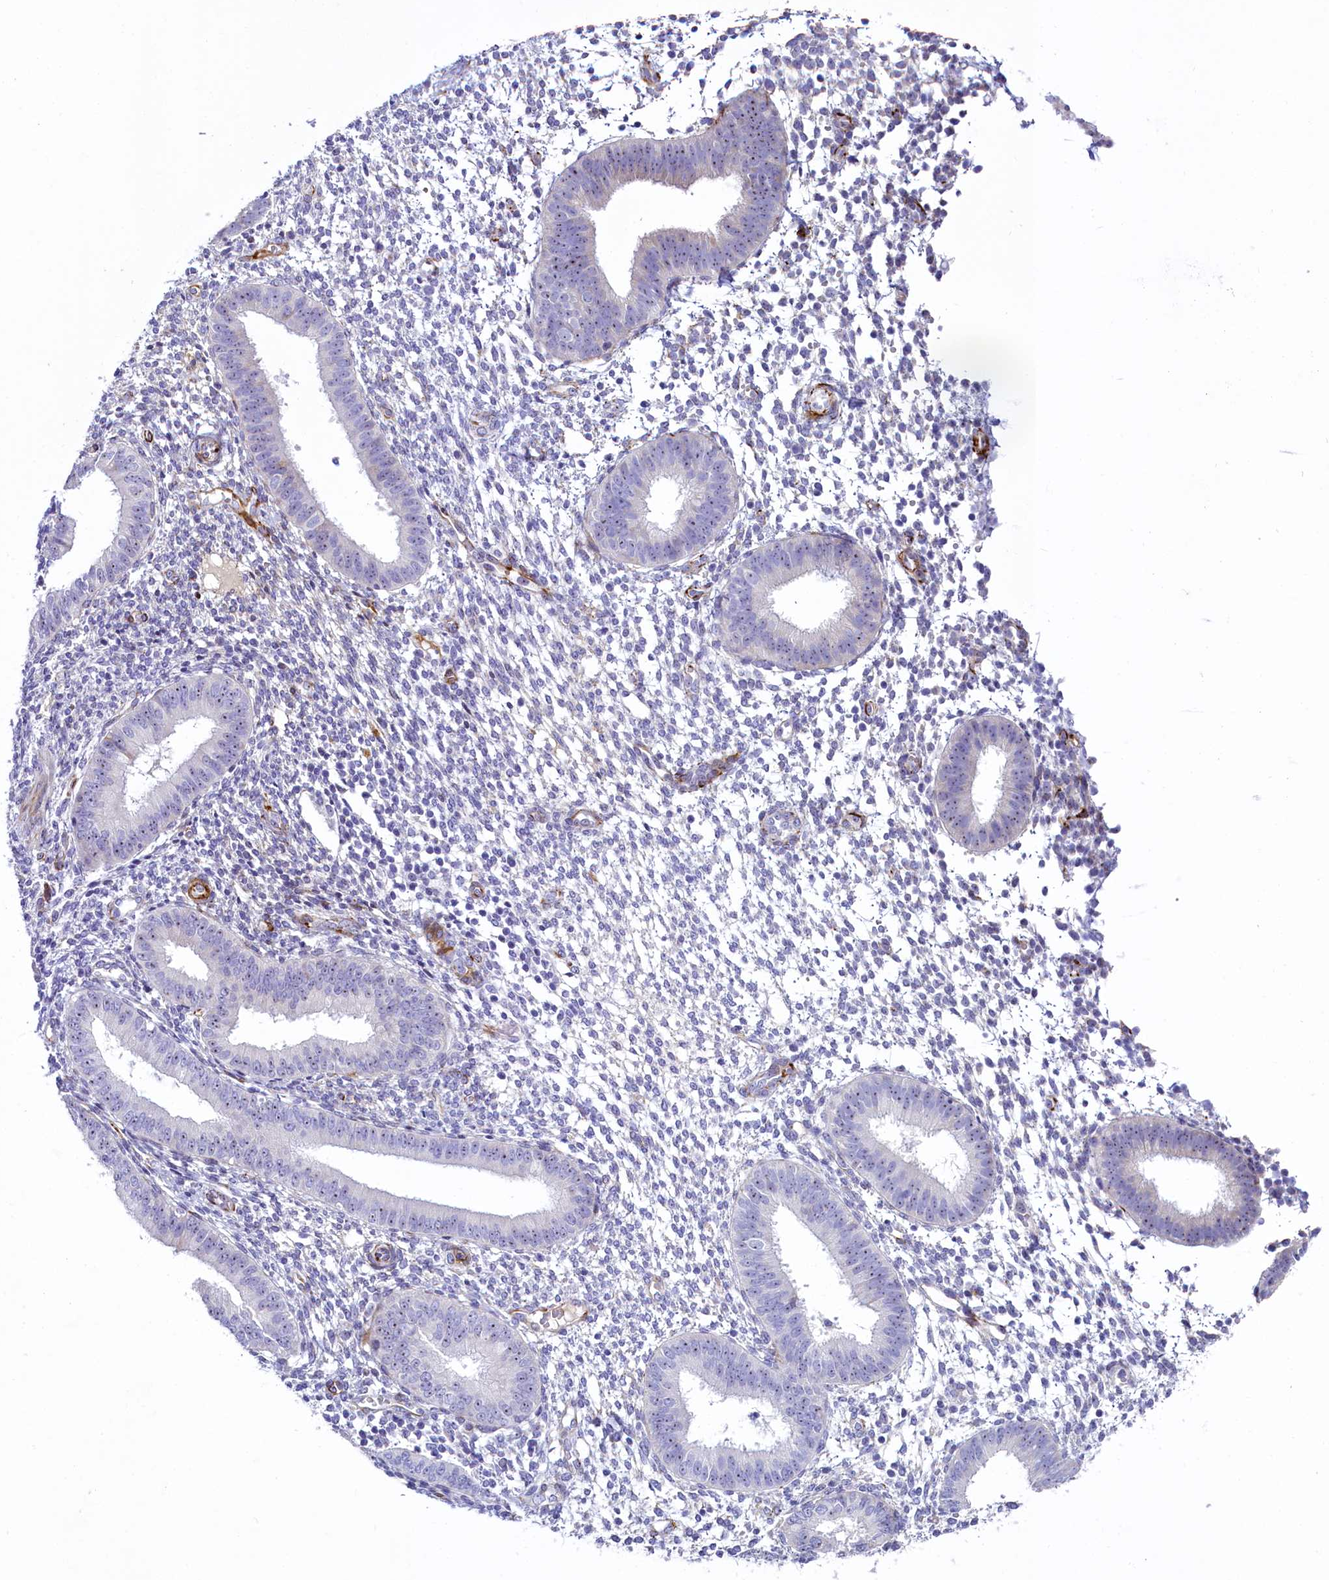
{"staining": {"intensity": "negative", "quantity": "none", "location": "none"}, "tissue": "endometrium", "cell_type": "Cells in endometrial stroma", "image_type": "normal", "snomed": [{"axis": "morphology", "description": "Normal tissue, NOS"}, {"axis": "topography", "description": "Uterus"}, {"axis": "topography", "description": "Endometrium"}], "caption": "A photomicrograph of endometrium stained for a protein shows no brown staining in cells in endometrial stroma. (DAB immunohistochemistry (IHC) visualized using brightfield microscopy, high magnification).", "gene": "SH3TC2", "patient": {"sex": "female", "age": 48}}